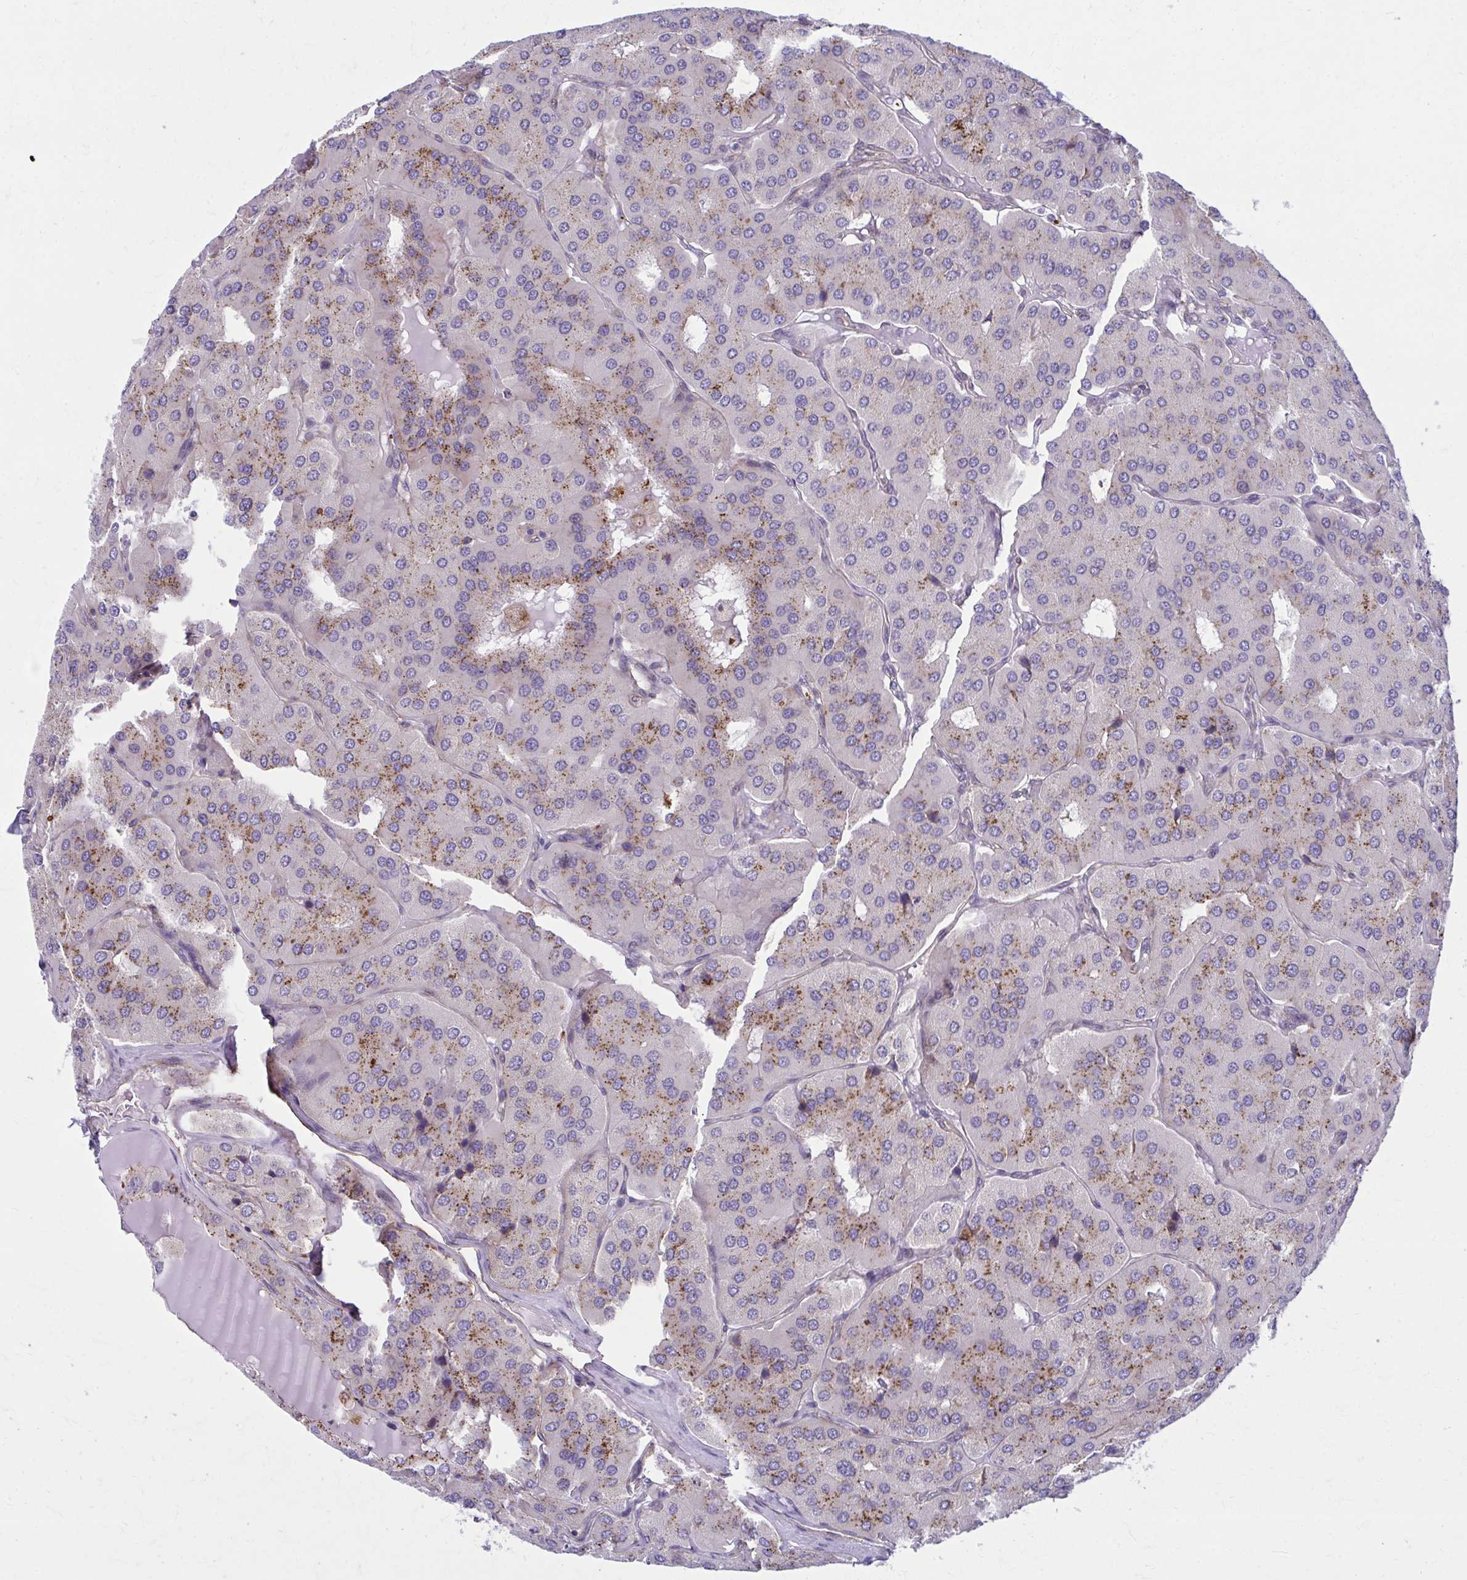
{"staining": {"intensity": "moderate", "quantity": "25%-75%", "location": "cytoplasmic/membranous"}, "tissue": "parathyroid gland", "cell_type": "Glandular cells", "image_type": "normal", "snomed": [{"axis": "morphology", "description": "Normal tissue, NOS"}, {"axis": "morphology", "description": "Adenoma, NOS"}, {"axis": "topography", "description": "Parathyroid gland"}], "caption": "Parathyroid gland was stained to show a protein in brown. There is medium levels of moderate cytoplasmic/membranous positivity in approximately 25%-75% of glandular cells. Ihc stains the protein in brown and the nuclei are stained blue.", "gene": "LRRC4B", "patient": {"sex": "female", "age": 86}}